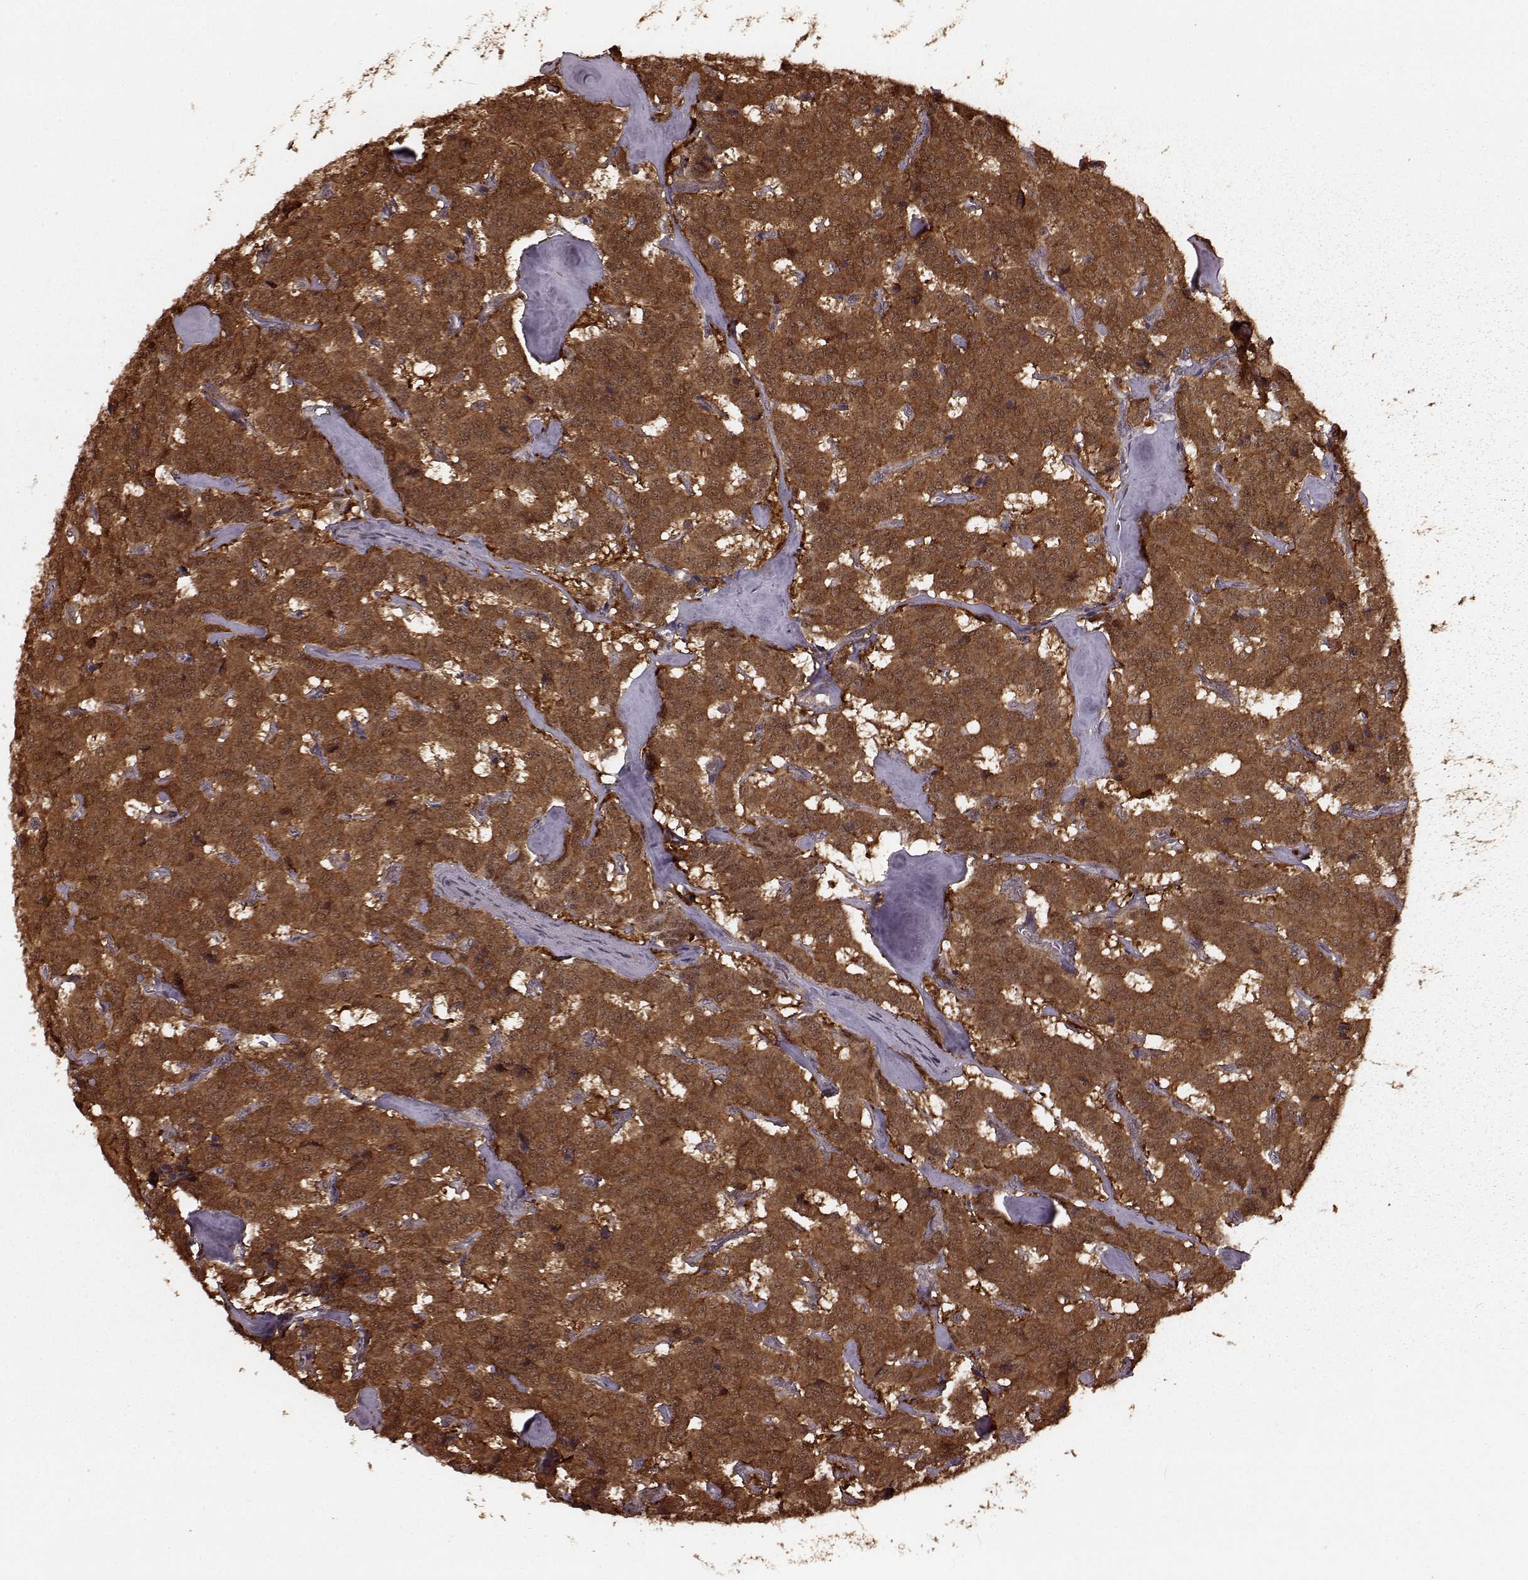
{"staining": {"intensity": "strong", "quantity": ">75%", "location": "cytoplasmic/membranous,nuclear"}, "tissue": "carcinoid", "cell_type": "Tumor cells", "image_type": "cancer", "snomed": [{"axis": "morphology", "description": "Carcinoid, malignant, NOS"}, {"axis": "topography", "description": "Lung"}], "caption": "Protein staining of carcinoid (malignant) tissue shows strong cytoplasmic/membranous and nuclear positivity in approximately >75% of tumor cells.", "gene": "GSS", "patient": {"sex": "female", "age": 46}}